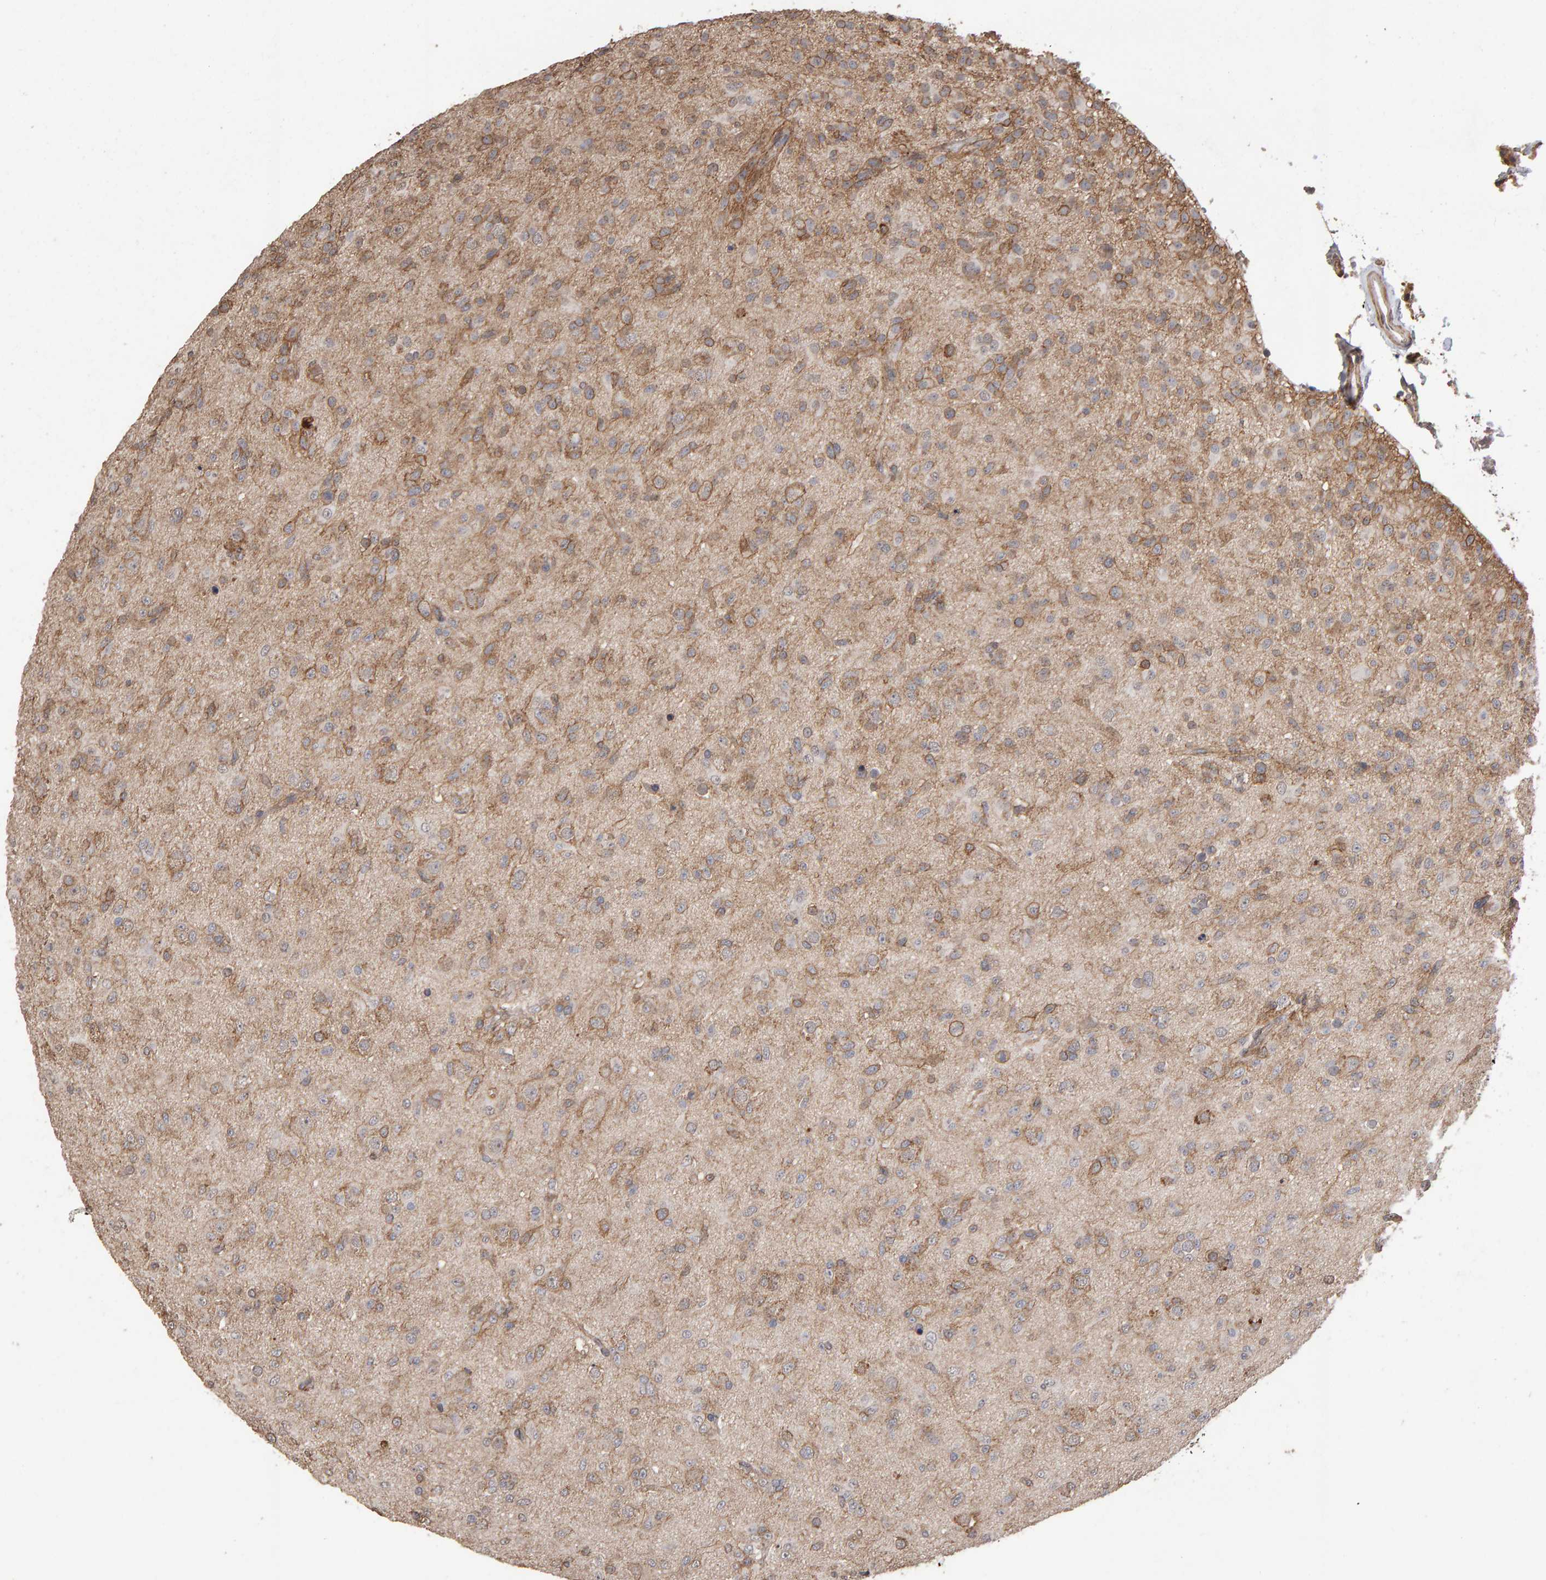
{"staining": {"intensity": "moderate", "quantity": "<25%", "location": "cytoplasmic/membranous"}, "tissue": "glioma", "cell_type": "Tumor cells", "image_type": "cancer", "snomed": [{"axis": "morphology", "description": "Glioma, malignant, Low grade"}, {"axis": "topography", "description": "Brain"}], "caption": "A high-resolution image shows IHC staining of glioma, which displays moderate cytoplasmic/membranous staining in approximately <25% of tumor cells.", "gene": "SCRIB", "patient": {"sex": "male", "age": 65}}